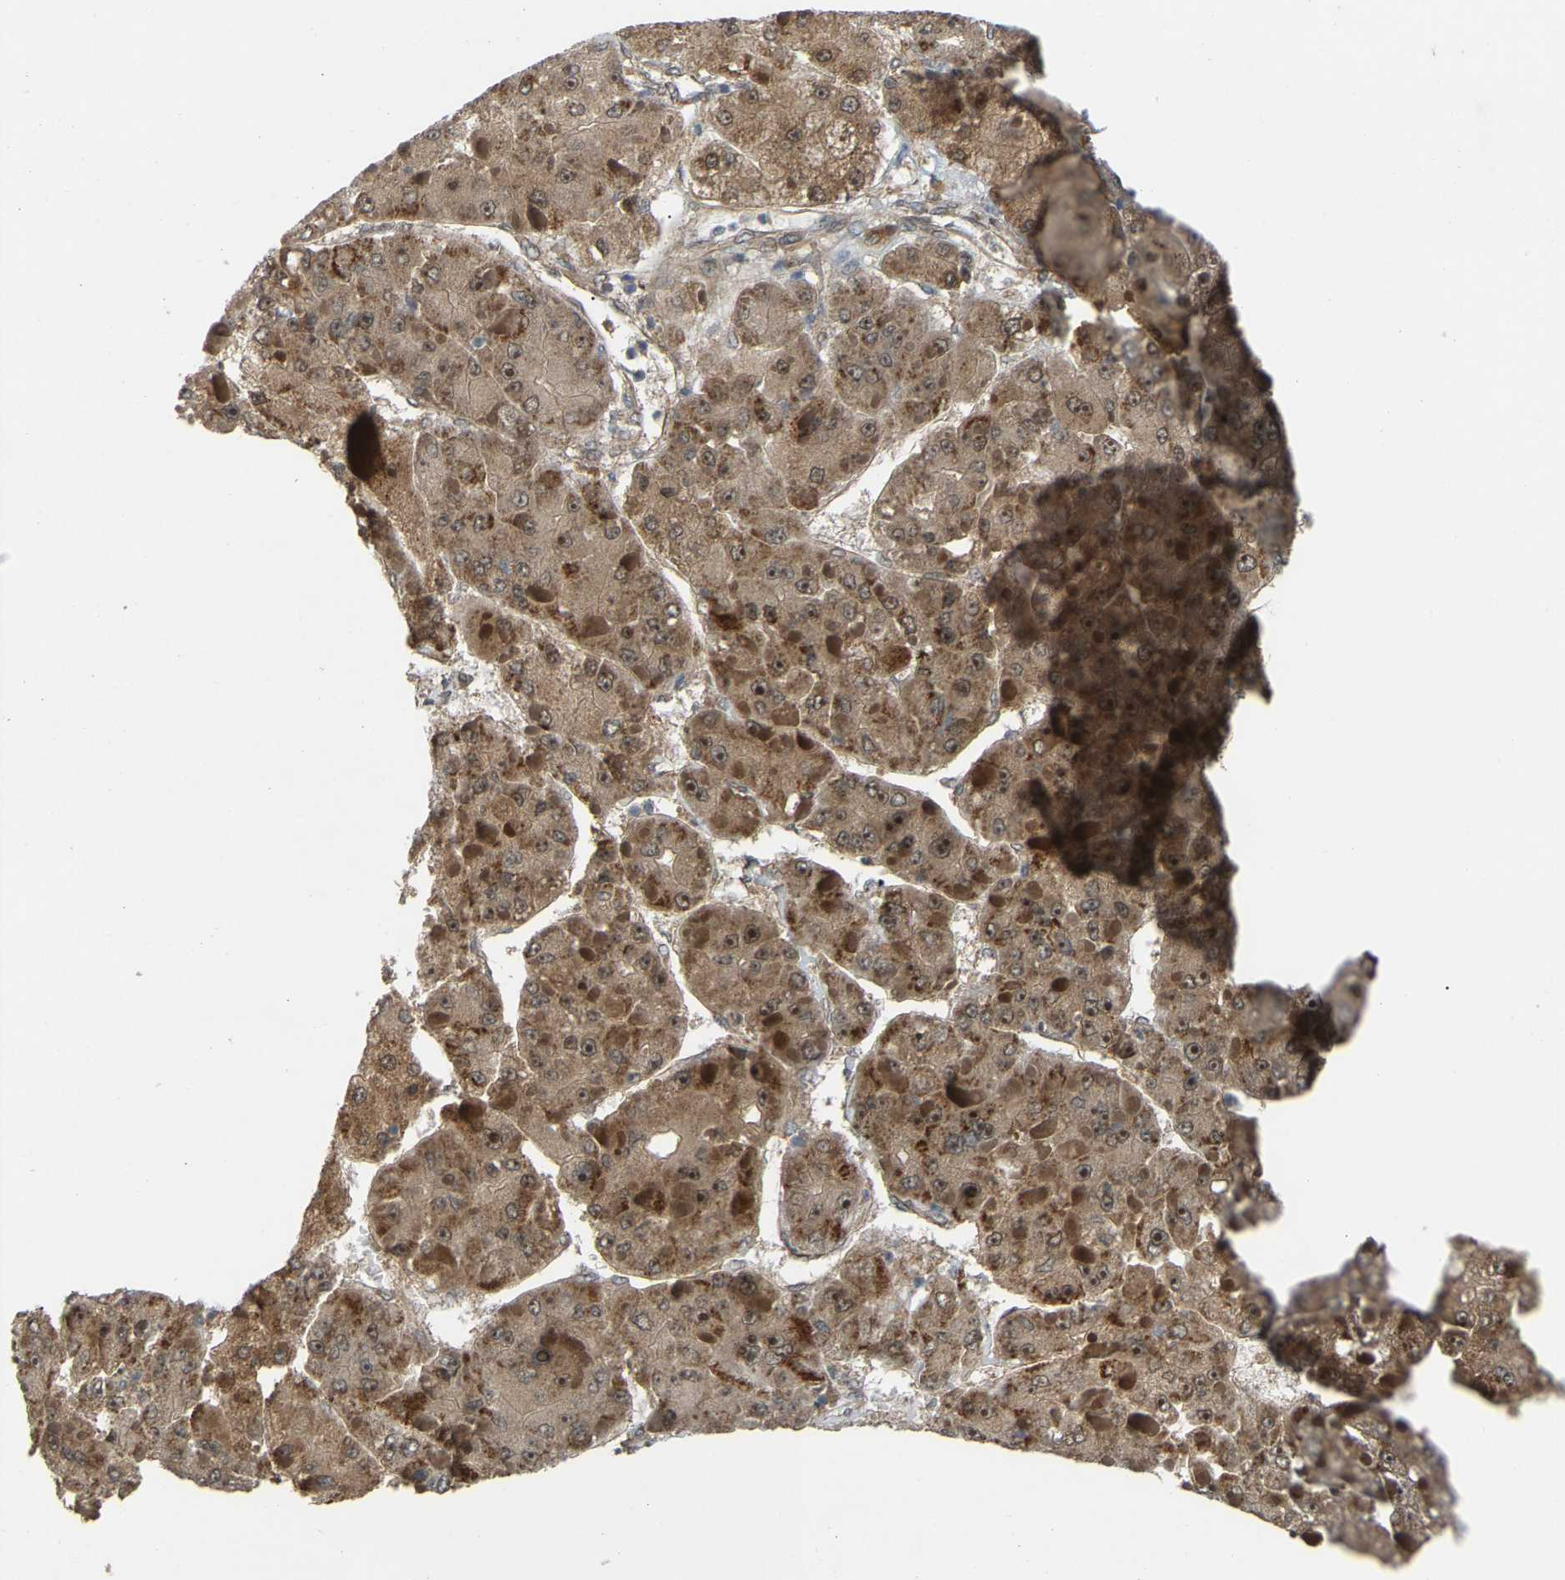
{"staining": {"intensity": "moderate", "quantity": ">75%", "location": "cytoplasmic/membranous"}, "tissue": "liver cancer", "cell_type": "Tumor cells", "image_type": "cancer", "snomed": [{"axis": "morphology", "description": "Carcinoma, Hepatocellular, NOS"}, {"axis": "topography", "description": "Liver"}], "caption": "The micrograph demonstrates immunohistochemical staining of liver cancer (hepatocellular carcinoma). There is moderate cytoplasmic/membranous staining is present in about >75% of tumor cells.", "gene": "CROT", "patient": {"sex": "female", "age": 73}}